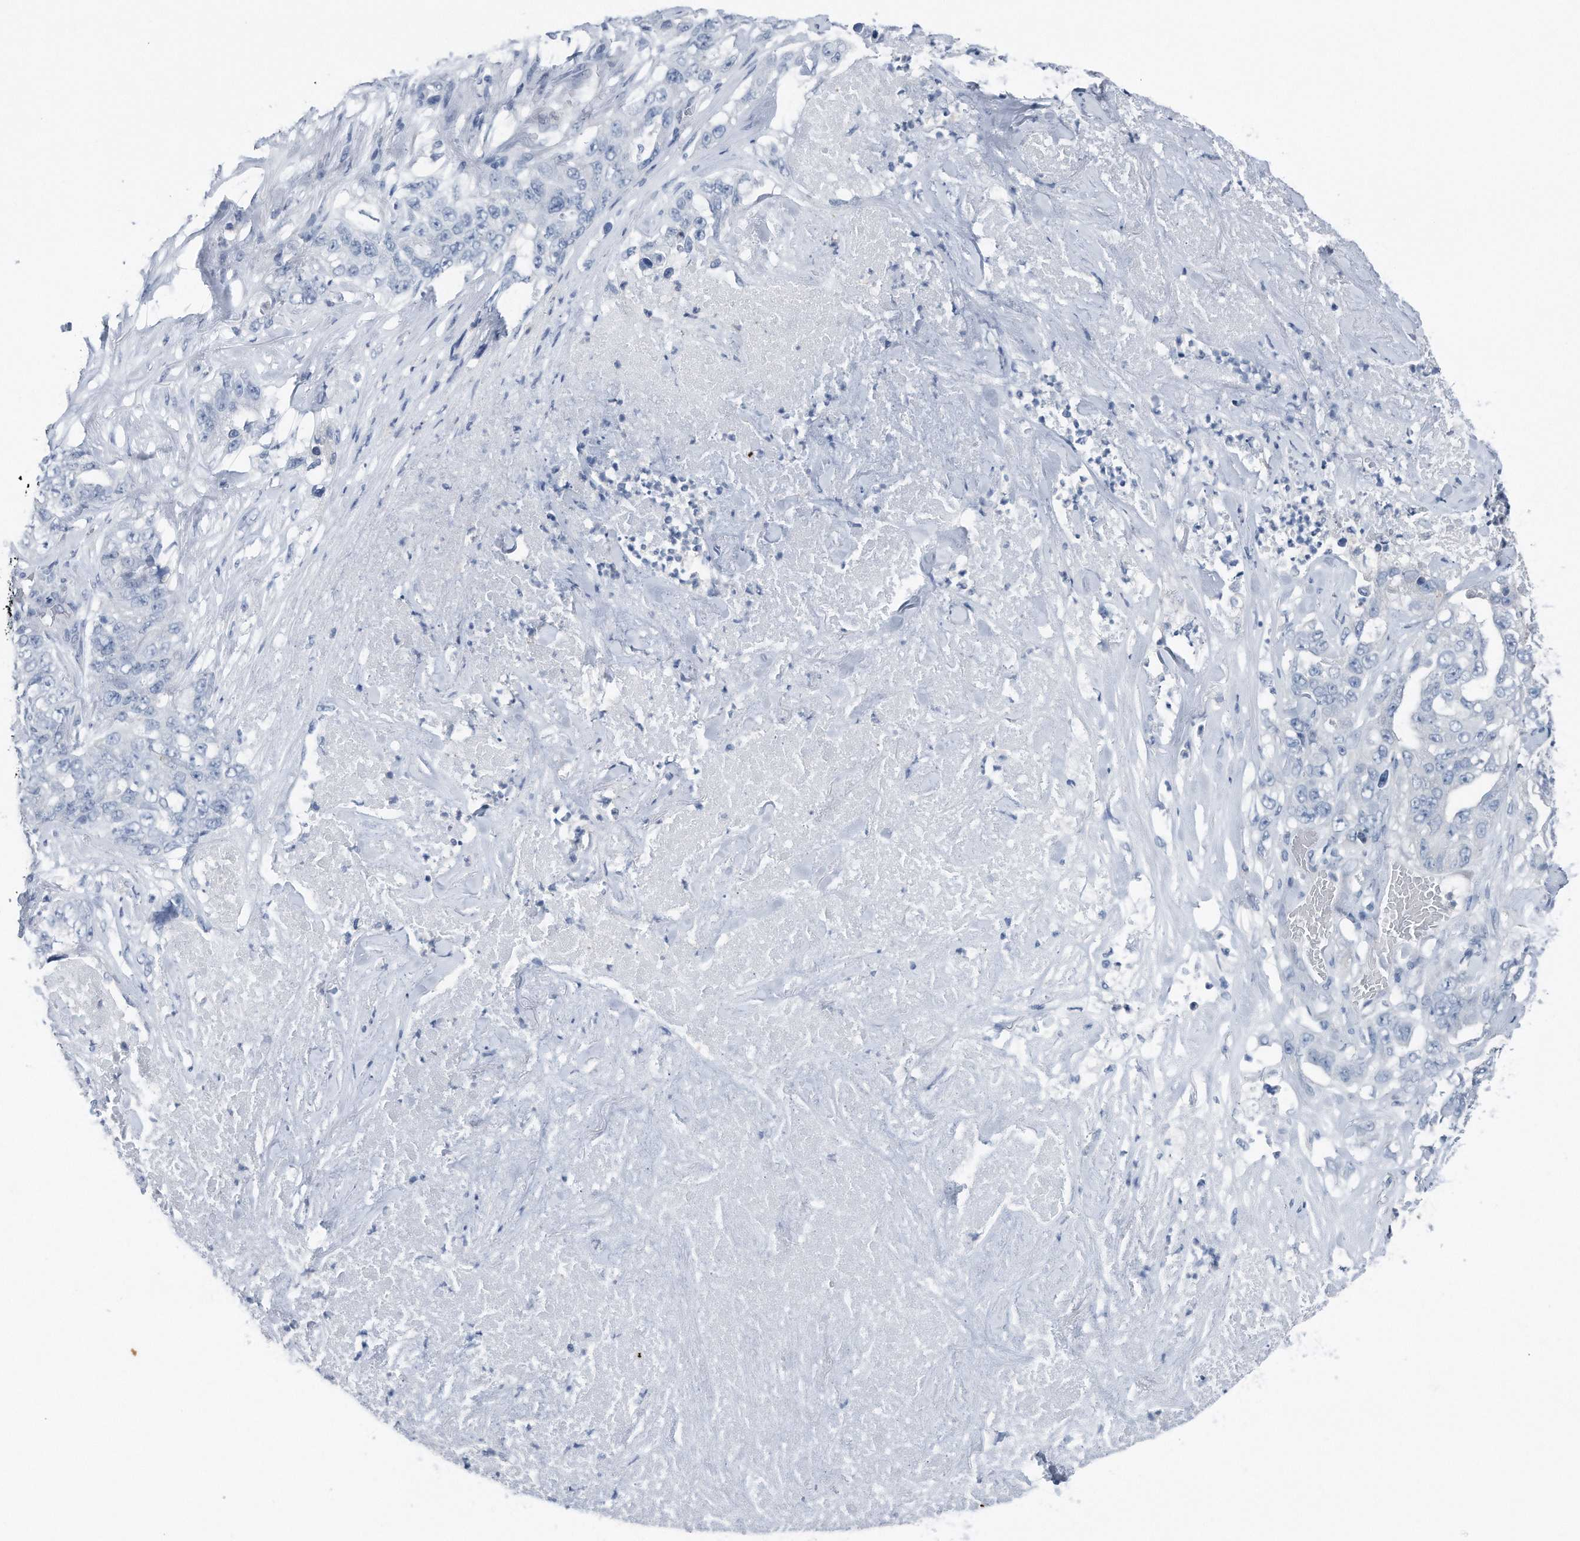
{"staining": {"intensity": "negative", "quantity": "none", "location": "none"}, "tissue": "lung cancer", "cell_type": "Tumor cells", "image_type": "cancer", "snomed": [{"axis": "morphology", "description": "Adenocarcinoma, NOS"}, {"axis": "topography", "description": "Lung"}], "caption": "Photomicrograph shows no significant protein positivity in tumor cells of adenocarcinoma (lung).", "gene": "YRDC", "patient": {"sex": "female", "age": 51}}